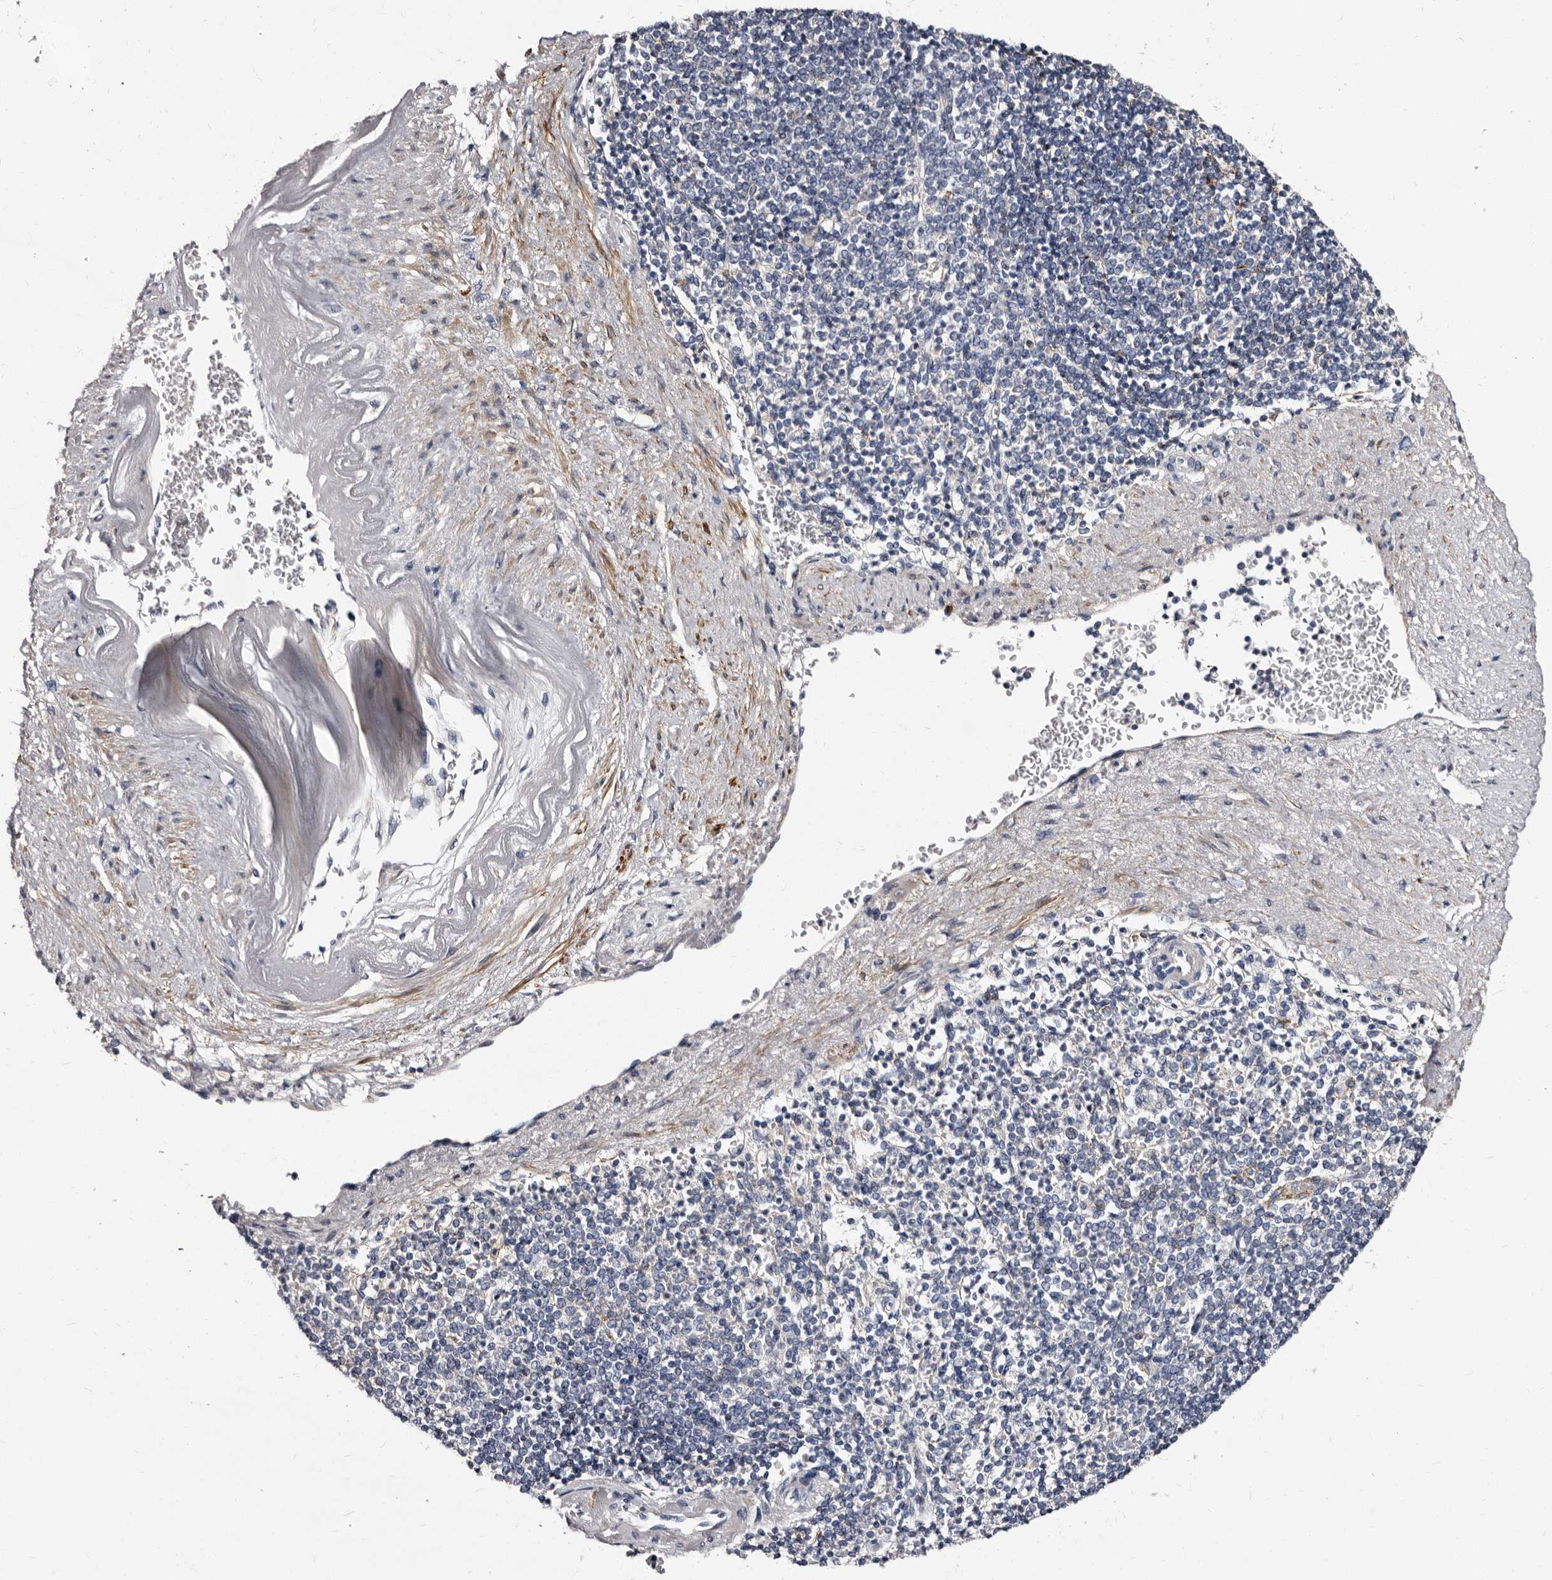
{"staining": {"intensity": "negative", "quantity": "none", "location": "none"}, "tissue": "spleen", "cell_type": "Cells in red pulp", "image_type": "normal", "snomed": [{"axis": "morphology", "description": "Normal tissue, NOS"}, {"axis": "topography", "description": "Spleen"}], "caption": "DAB (3,3'-diaminobenzidine) immunohistochemical staining of benign spleen shows no significant staining in cells in red pulp.", "gene": "AUNIP", "patient": {"sex": "female", "age": 74}}